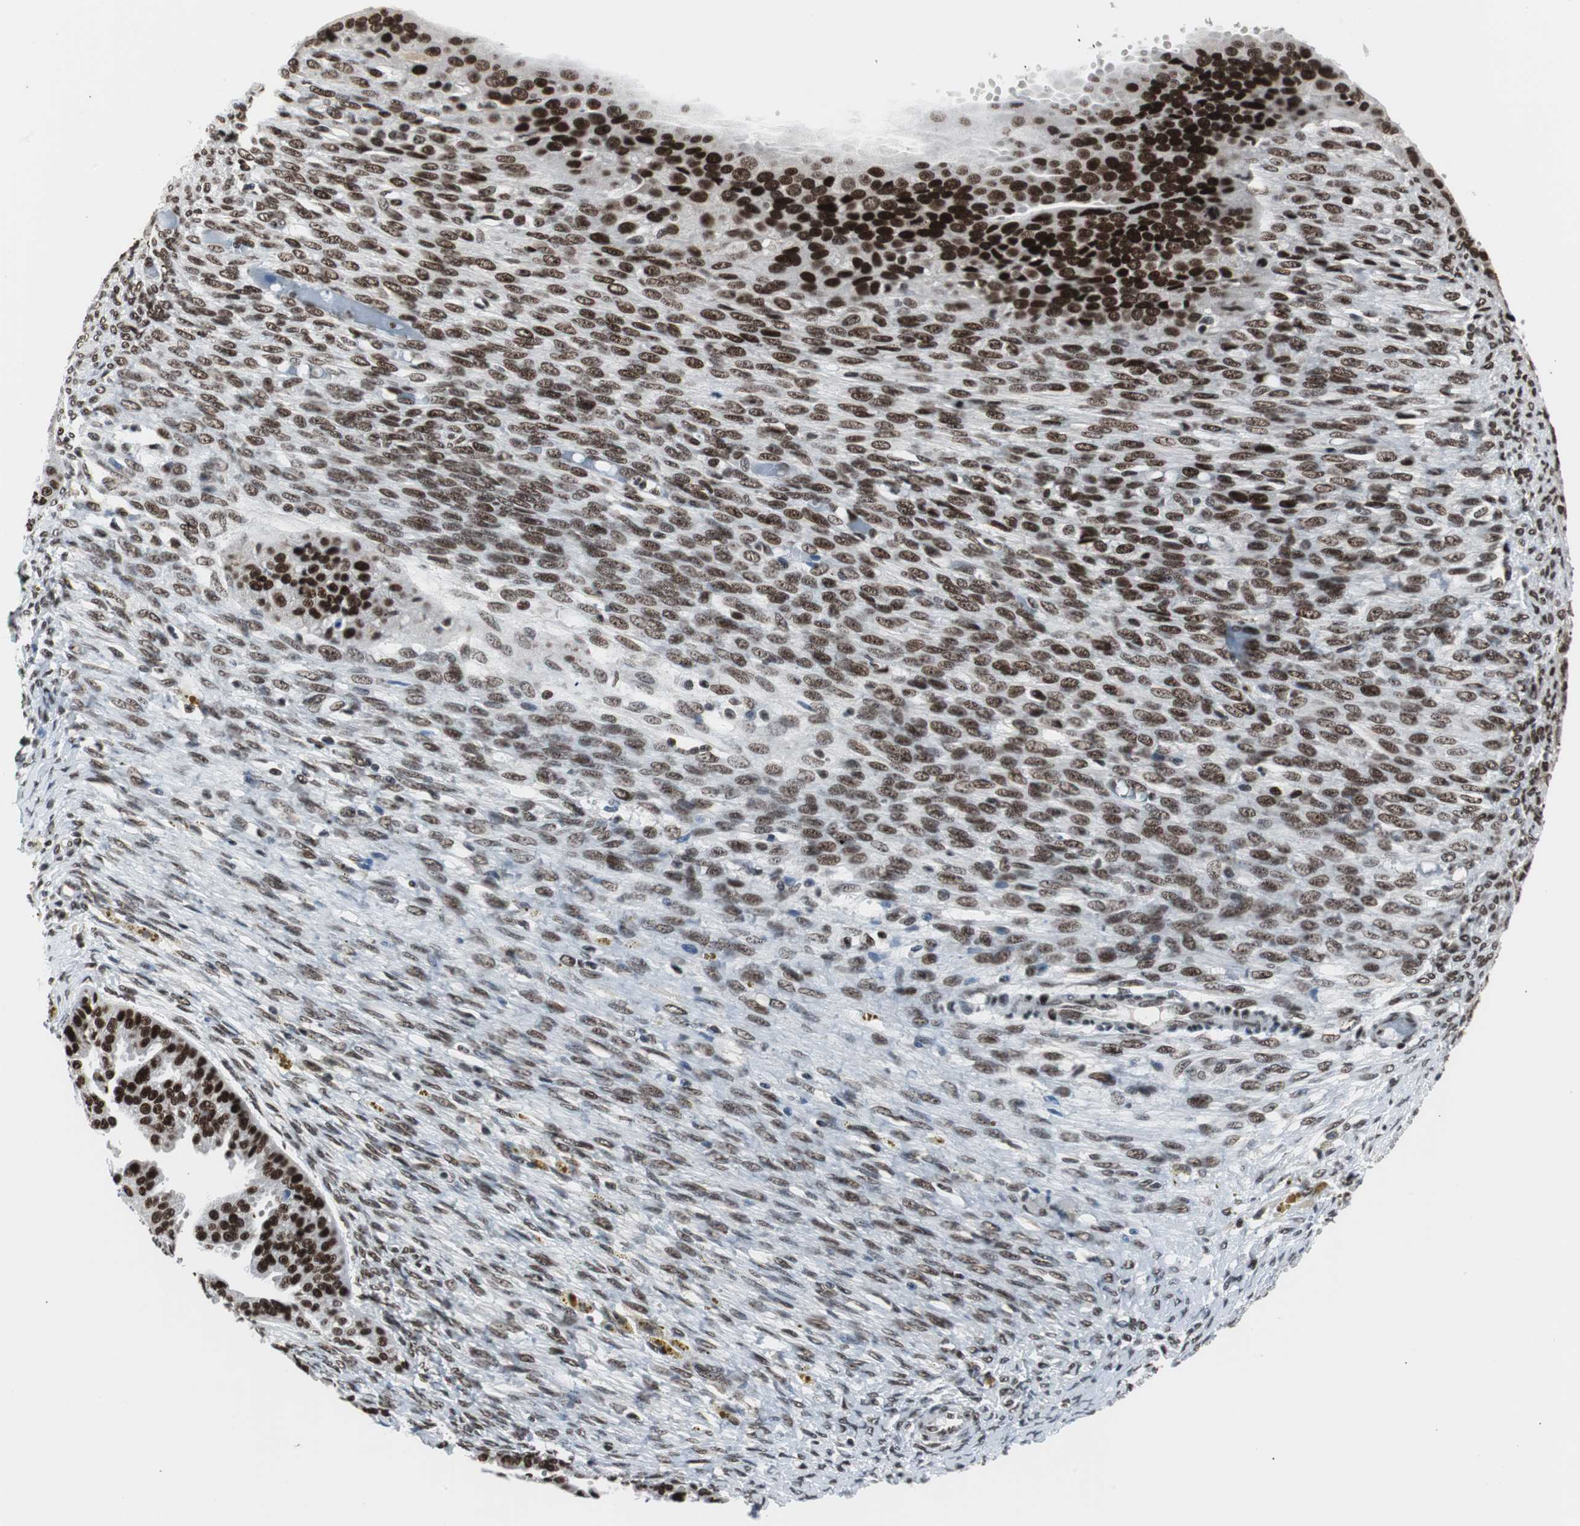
{"staining": {"intensity": "strong", "quantity": ">75%", "location": "nuclear"}, "tissue": "ovarian cancer", "cell_type": "Tumor cells", "image_type": "cancer", "snomed": [{"axis": "morphology", "description": "Cystadenocarcinoma, serous, NOS"}, {"axis": "topography", "description": "Ovary"}], "caption": "Serous cystadenocarcinoma (ovarian) stained for a protein displays strong nuclear positivity in tumor cells.", "gene": "XRCC1", "patient": {"sex": "female", "age": 58}}